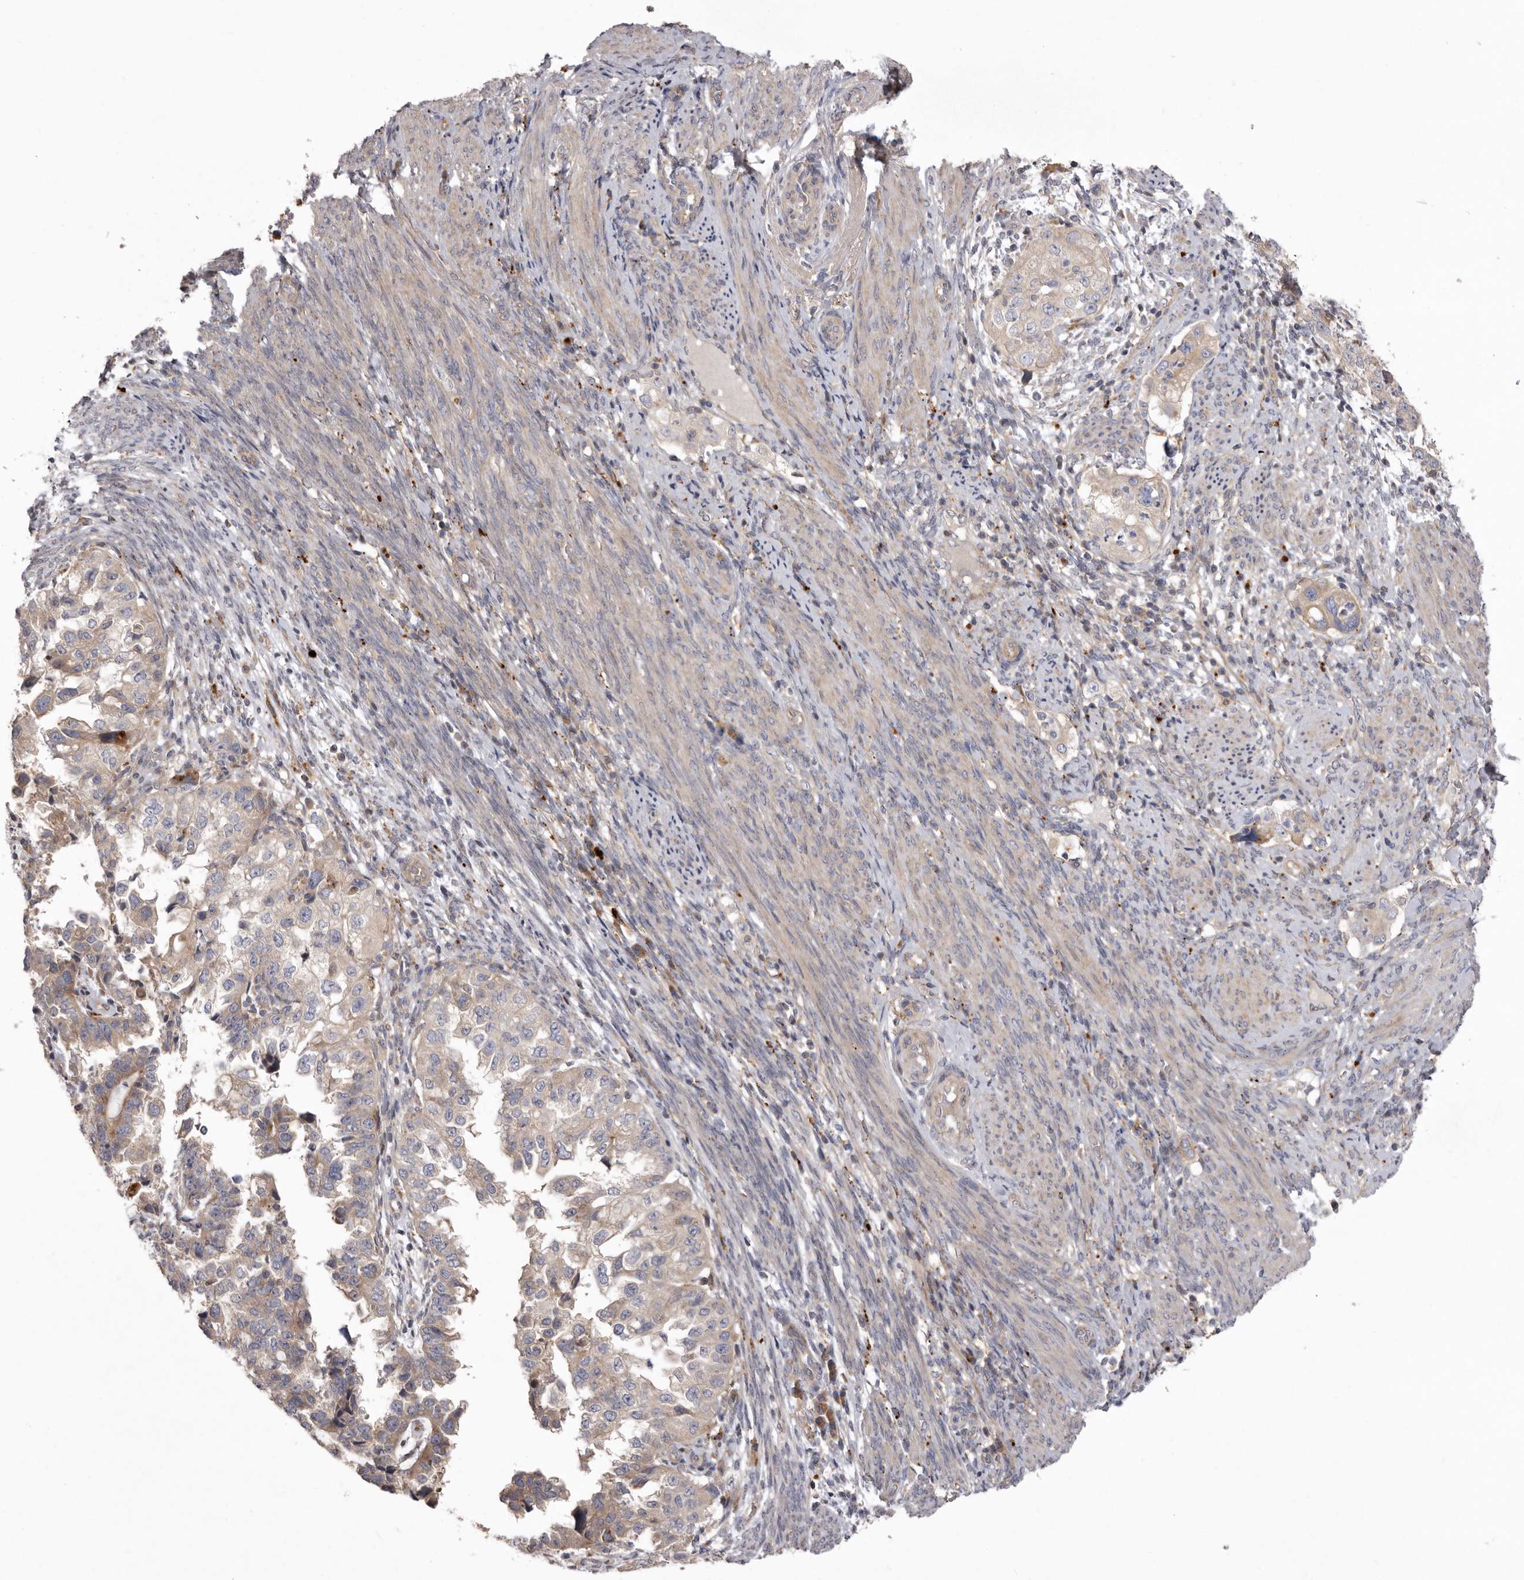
{"staining": {"intensity": "weak", "quantity": "<25%", "location": "cytoplasmic/membranous"}, "tissue": "endometrial cancer", "cell_type": "Tumor cells", "image_type": "cancer", "snomed": [{"axis": "morphology", "description": "Adenocarcinoma, NOS"}, {"axis": "topography", "description": "Endometrium"}], "caption": "This is a photomicrograph of IHC staining of adenocarcinoma (endometrial), which shows no expression in tumor cells.", "gene": "WDR47", "patient": {"sex": "female", "age": 85}}